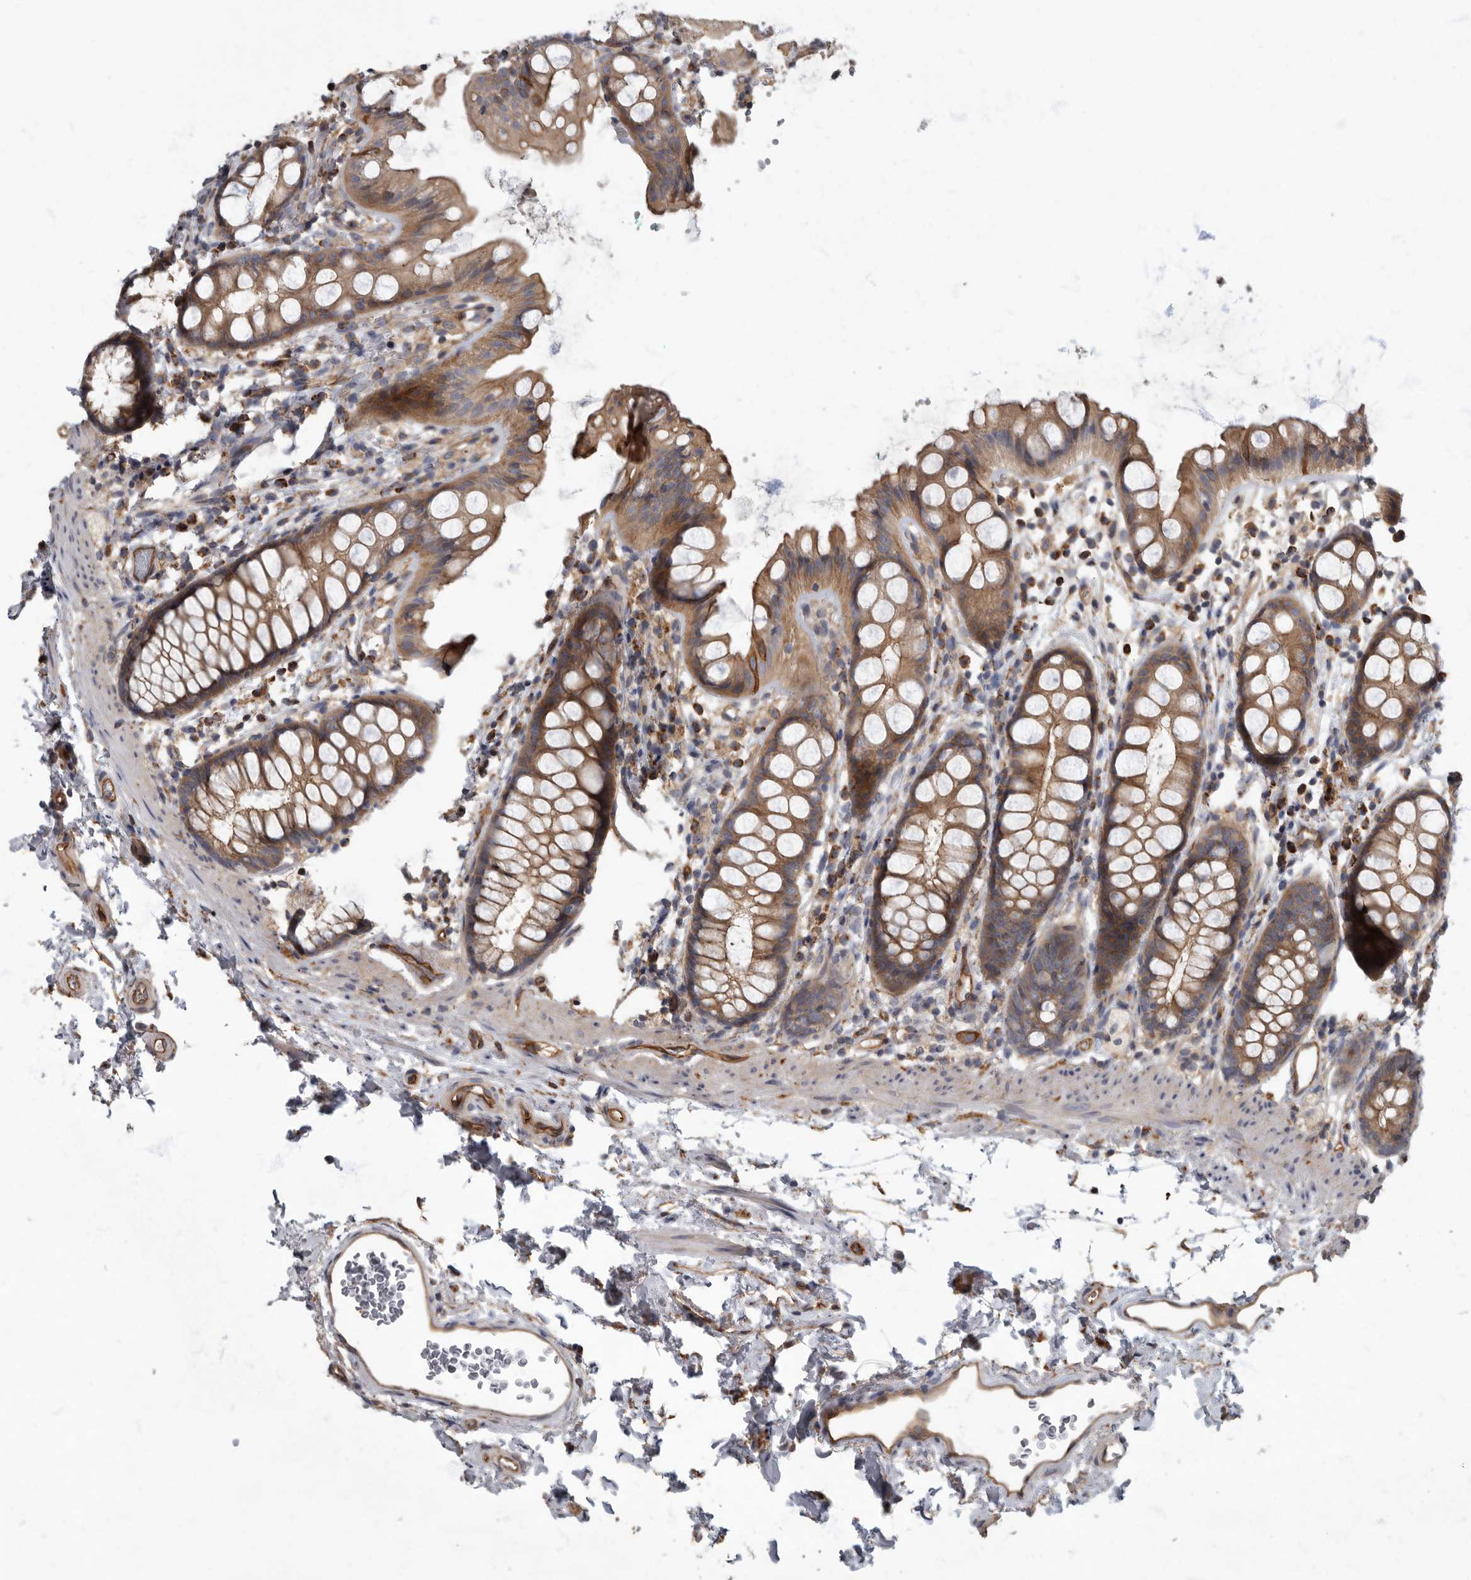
{"staining": {"intensity": "moderate", "quantity": ">75%", "location": "cytoplasmic/membranous"}, "tissue": "rectum", "cell_type": "Glandular cells", "image_type": "normal", "snomed": [{"axis": "morphology", "description": "Normal tissue, NOS"}, {"axis": "topography", "description": "Rectum"}], "caption": "High-power microscopy captured an immunohistochemistry (IHC) photomicrograph of benign rectum, revealing moderate cytoplasmic/membranous positivity in about >75% of glandular cells.", "gene": "PDK1", "patient": {"sex": "female", "age": 65}}